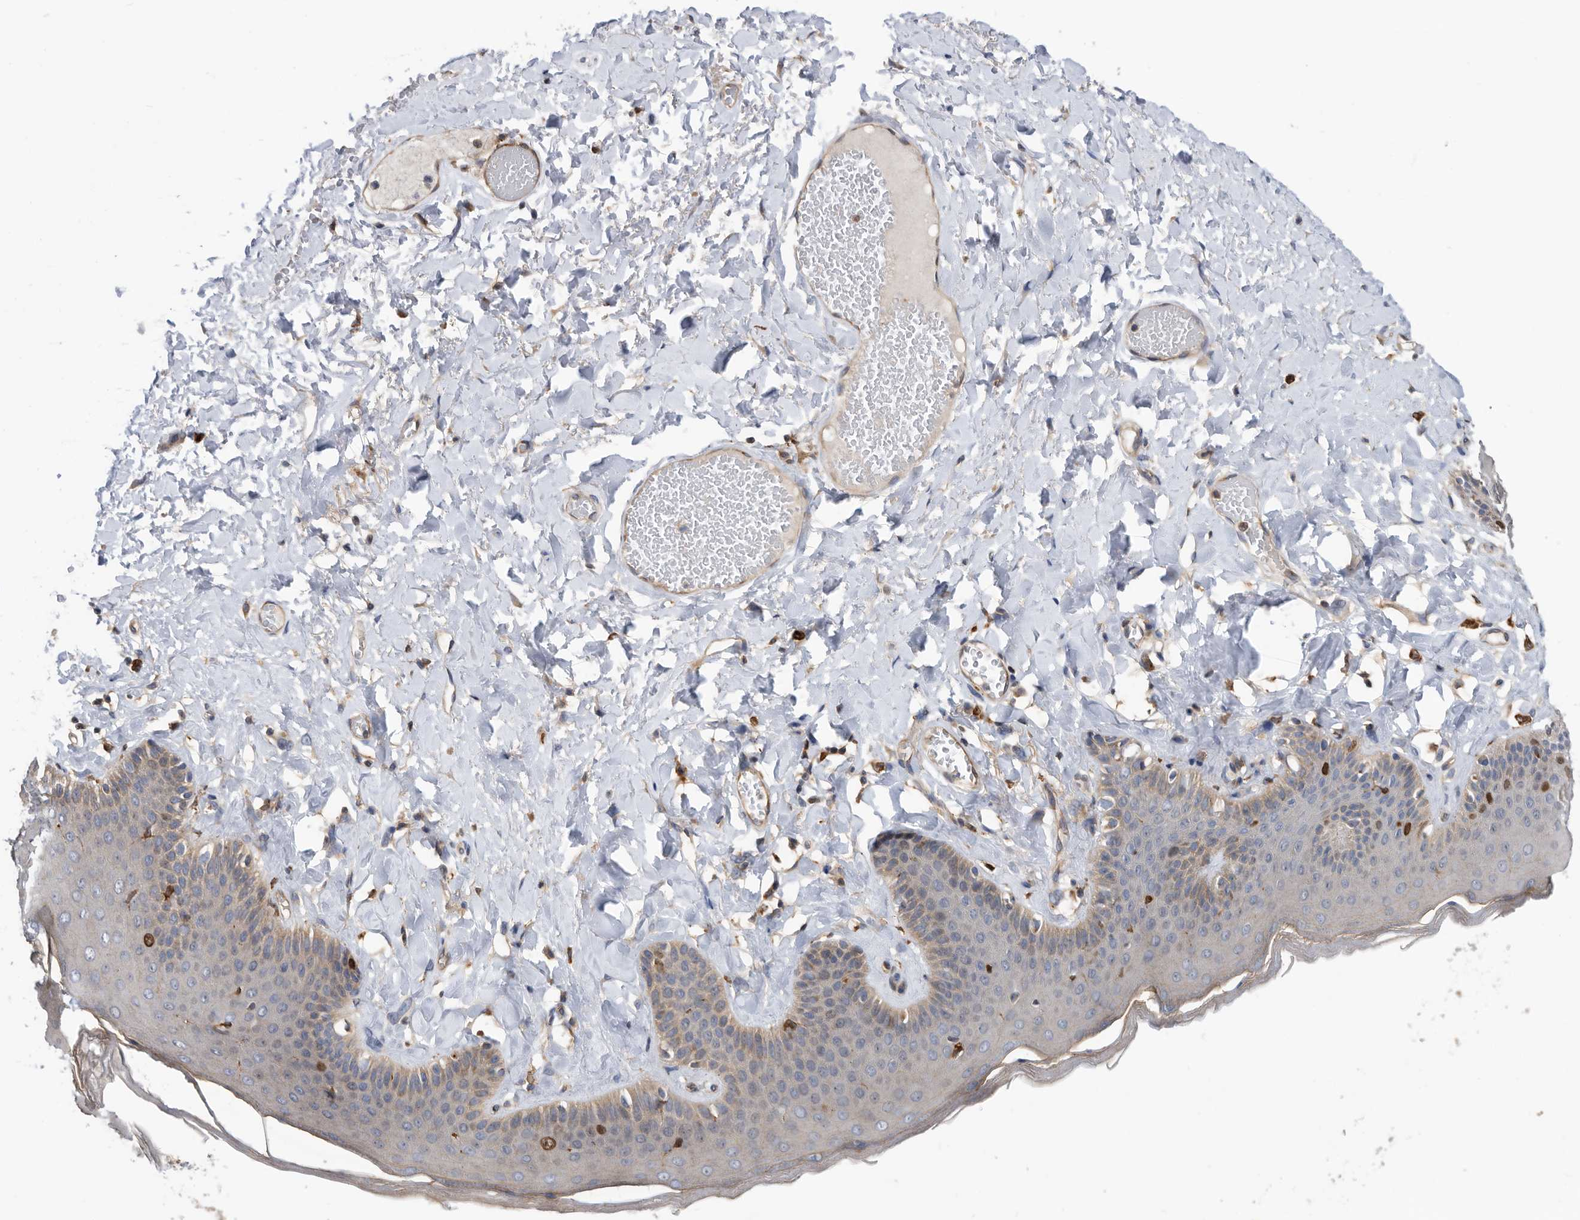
{"staining": {"intensity": "strong", "quantity": "<25%", "location": "cytoplasmic/membranous,nuclear"}, "tissue": "skin", "cell_type": "Epidermal cells", "image_type": "normal", "snomed": [{"axis": "morphology", "description": "Normal tissue, NOS"}, {"axis": "topography", "description": "Anal"}], "caption": "IHC image of normal skin: skin stained using immunohistochemistry demonstrates medium levels of strong protein expression localized specifically in the cytoplasmic/membranous,nuclear of epidermal cells, appearing as a cytoplasmic/membranous,nuclear brown color.", "gene": "ATAD2", "patient": {"sex": "male", "age": 69}}